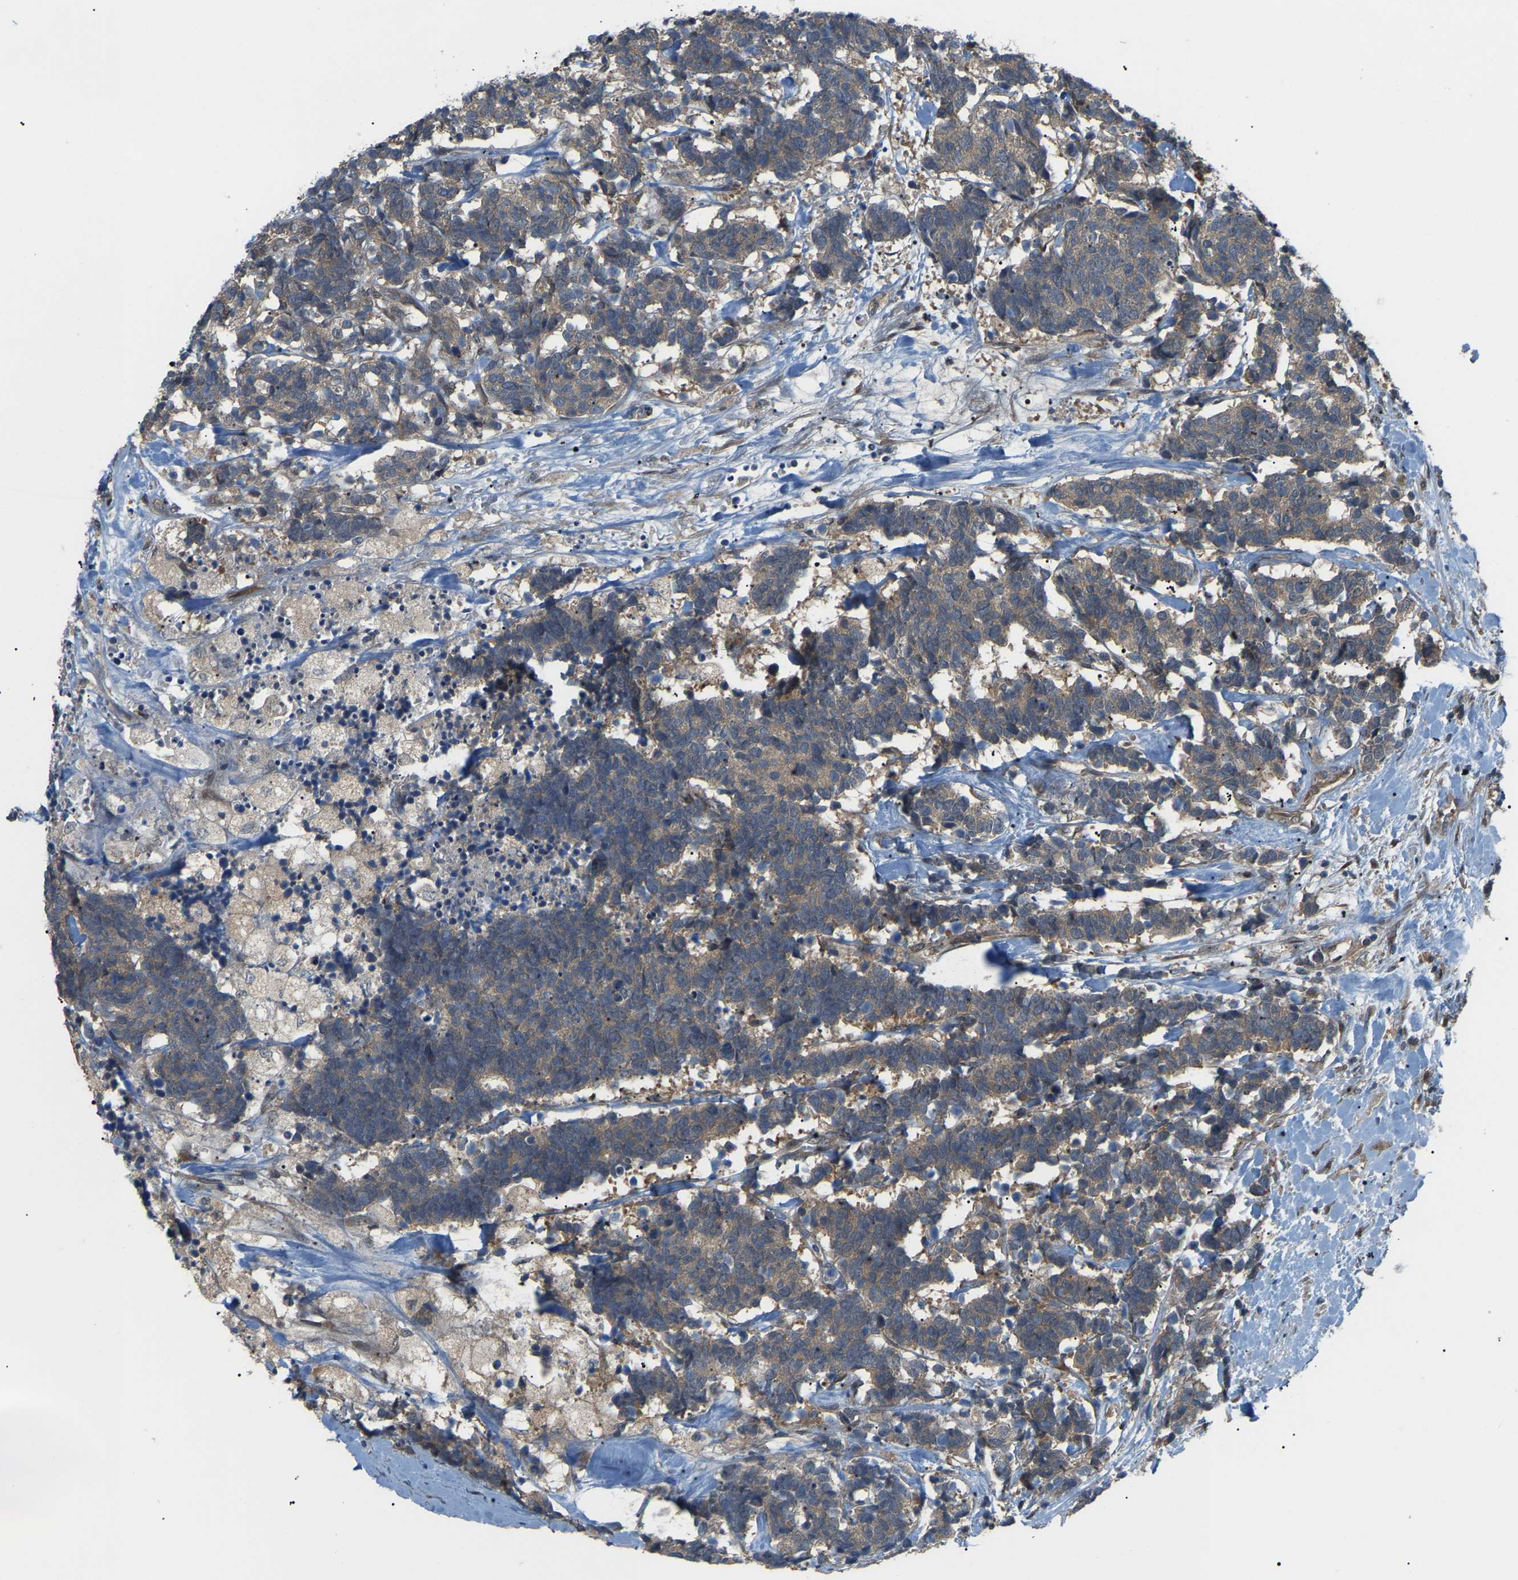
{"staining": {"intensity": "weak", "quantity": "25%-75%", "location": "cytoplasmic/membranous"}, "tissue": "carcinoid", "cell_type": "Tumor cells", "image_type": "cancer", "snomed": [{"axis": "morphology", "description": "Carcinoma, NOS"}, {"axis": "morphology", "description": "Carcinoid, malignant, NOS"}, {"axis": "topography", "description": "Urinary bladder"}], "caption": "This micrograph exhibits immunohistochemistry (IHC) staining of human carcinoma, with low weak cytoplasmic/membranous positivity in about 25%-75% of tumor cells.", "gene": "CROT", "patient": {"sex": "male", "age": 57}}